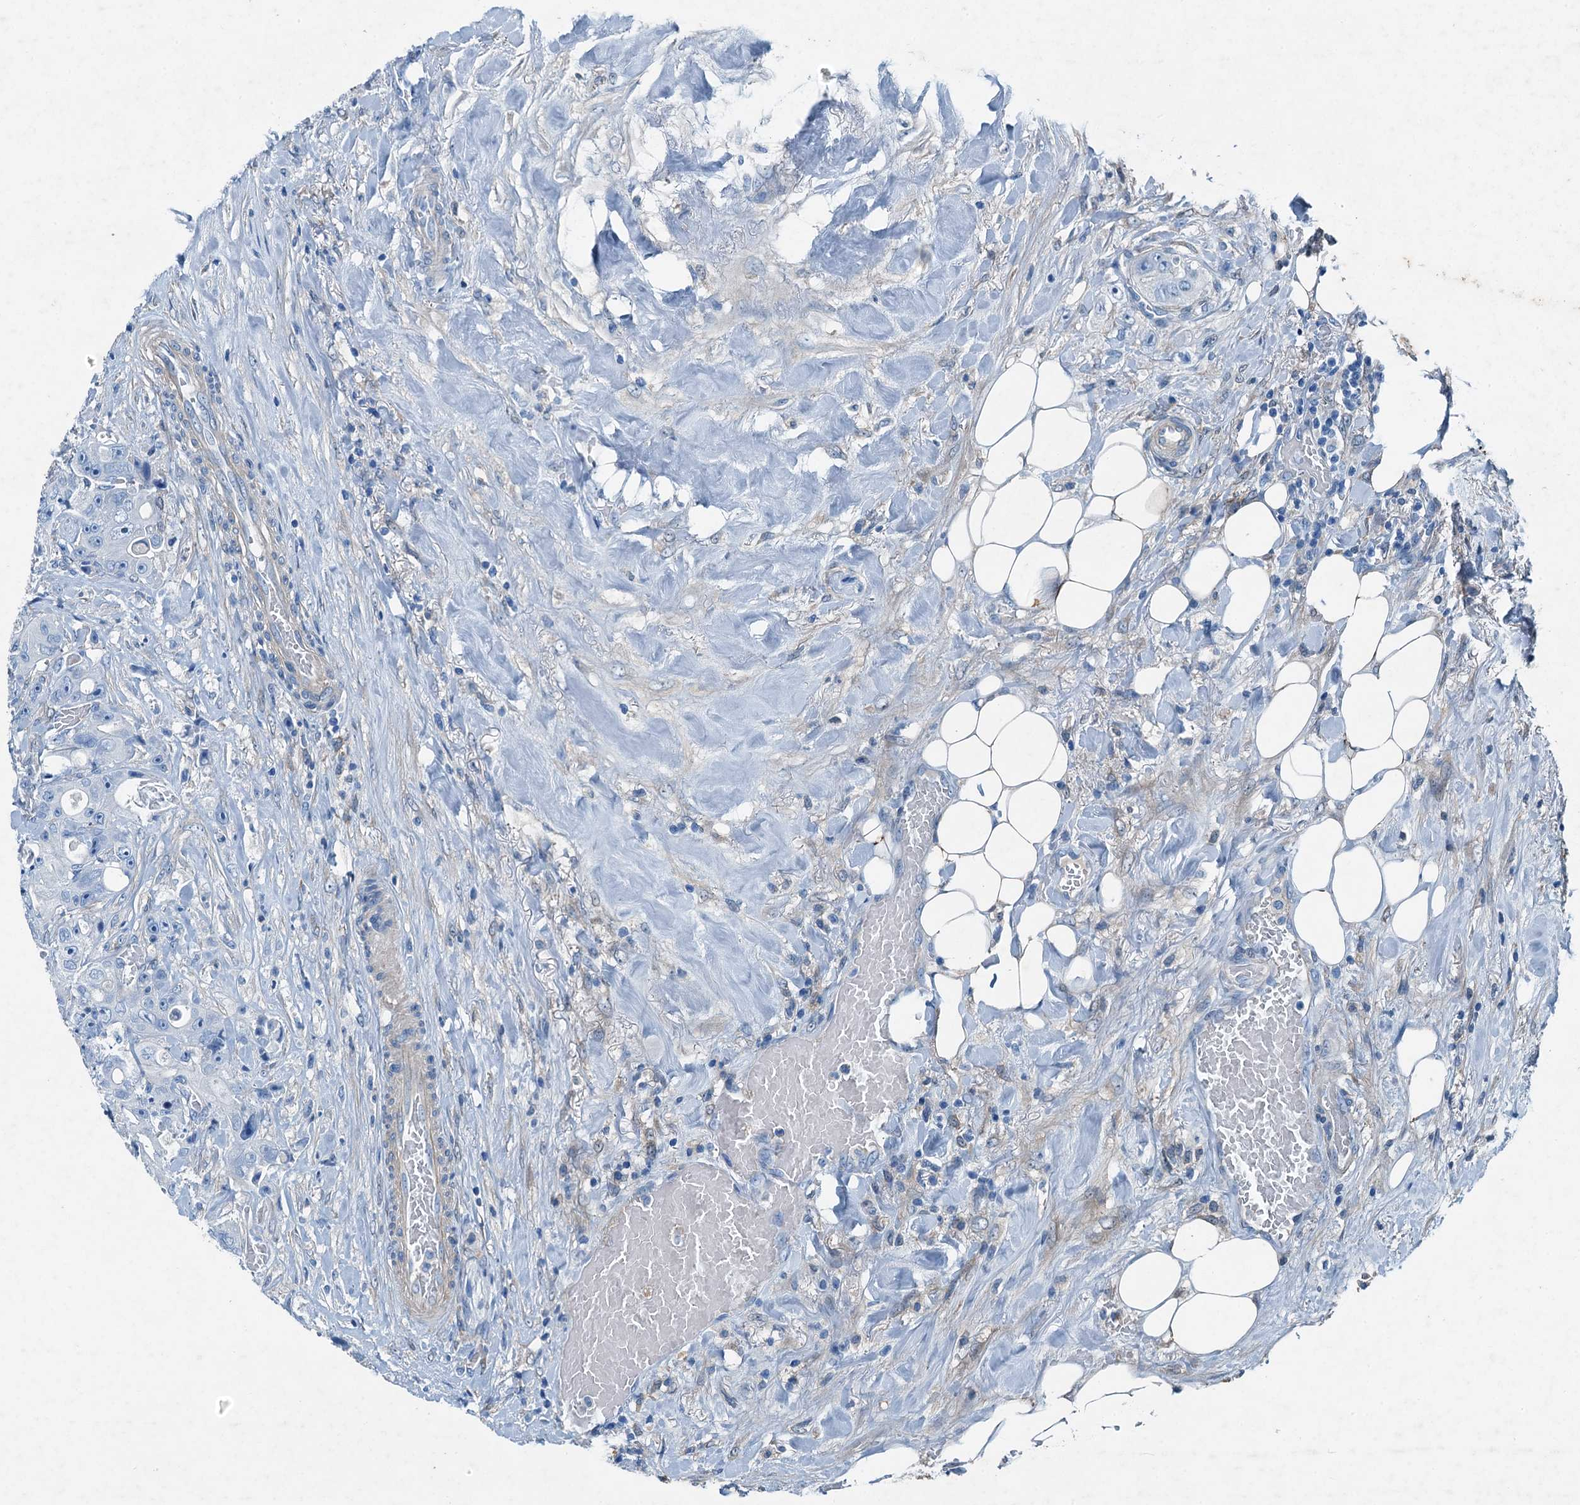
{"staining": {"intensity": "negative", "quantity": "none", "location": "none"}, "tissue": "colorectal cancer", "cell_type": "Tumor cells", "image_type": "cancer", "snomed": [{"axis": "morphology", "description": "Adenocarcinoma, NOS"}, {"axis": "topography", "description": "Colon"}], "caption": "This is an immunohistochemistry (IHC) micrograph of colorectal cancer. There is no positivity in tumor cells.", "gene": "RAB3IL1", "patient": {"sex": "female", "age": 46}}